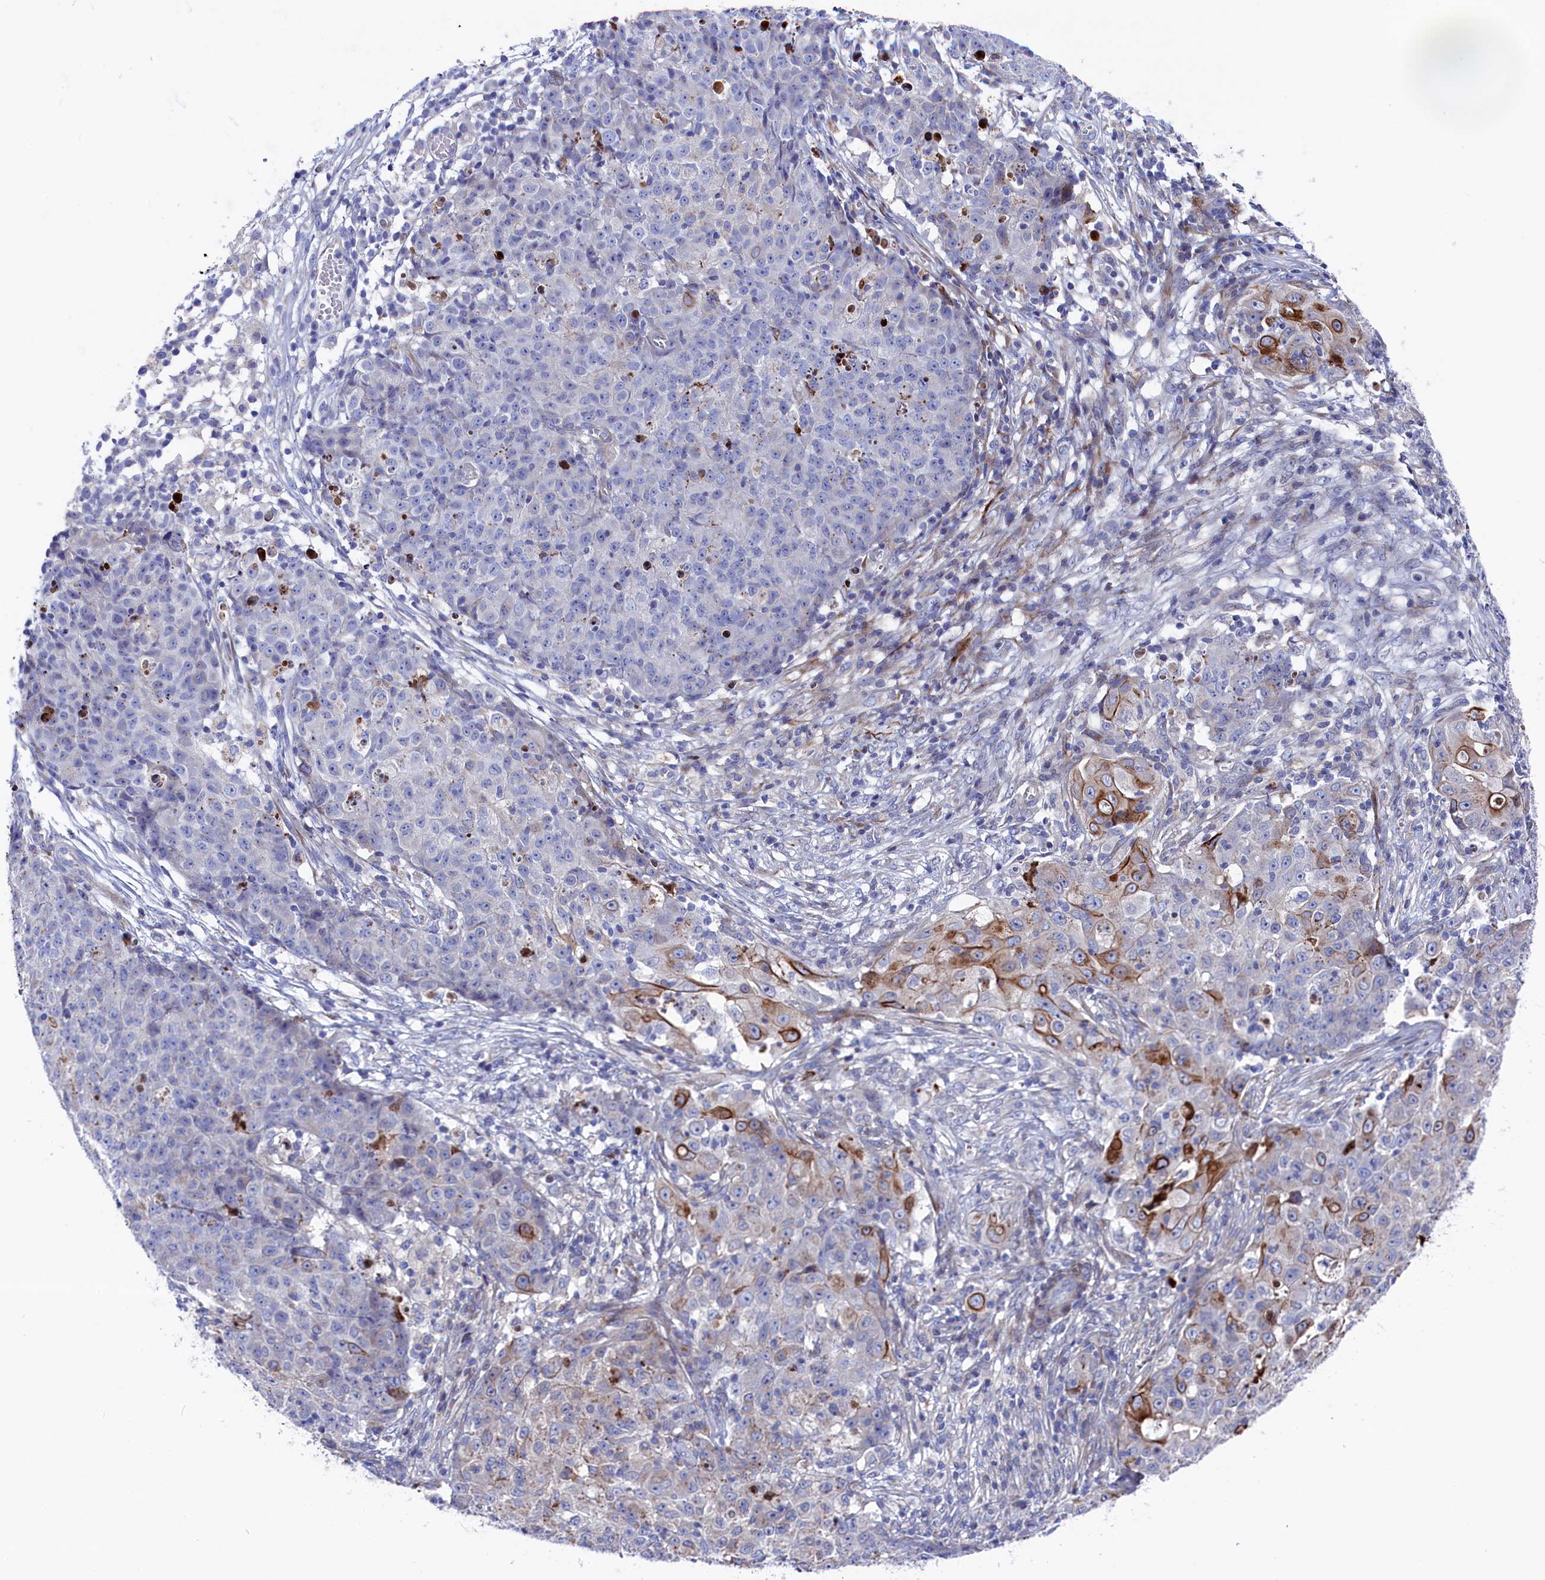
{"staining": {"intensity": "moderate", "quantity": "<25%", "location": "cytoplasmic/membranous"}, "tissue": "ovarian cancer", "cell_type": "Tumor cells", "image_type": "cancer", "snomed": [{"axis": "morphology", "description": "Carcinoma, endometroid"}, {"axis": "topography", "description": "Ovary"}], "caption": "Immunohistochemistry (IHC) histopathology image of ovarian cancer (endometroid carcinoma) stained for a protein (brown), which exhibits low levels of moderate cytoplasmic/membranous staining in approximately <25% of tumor cells.", "gene": "NUDT7", "patient": {"sex": "female", "age": 42}}